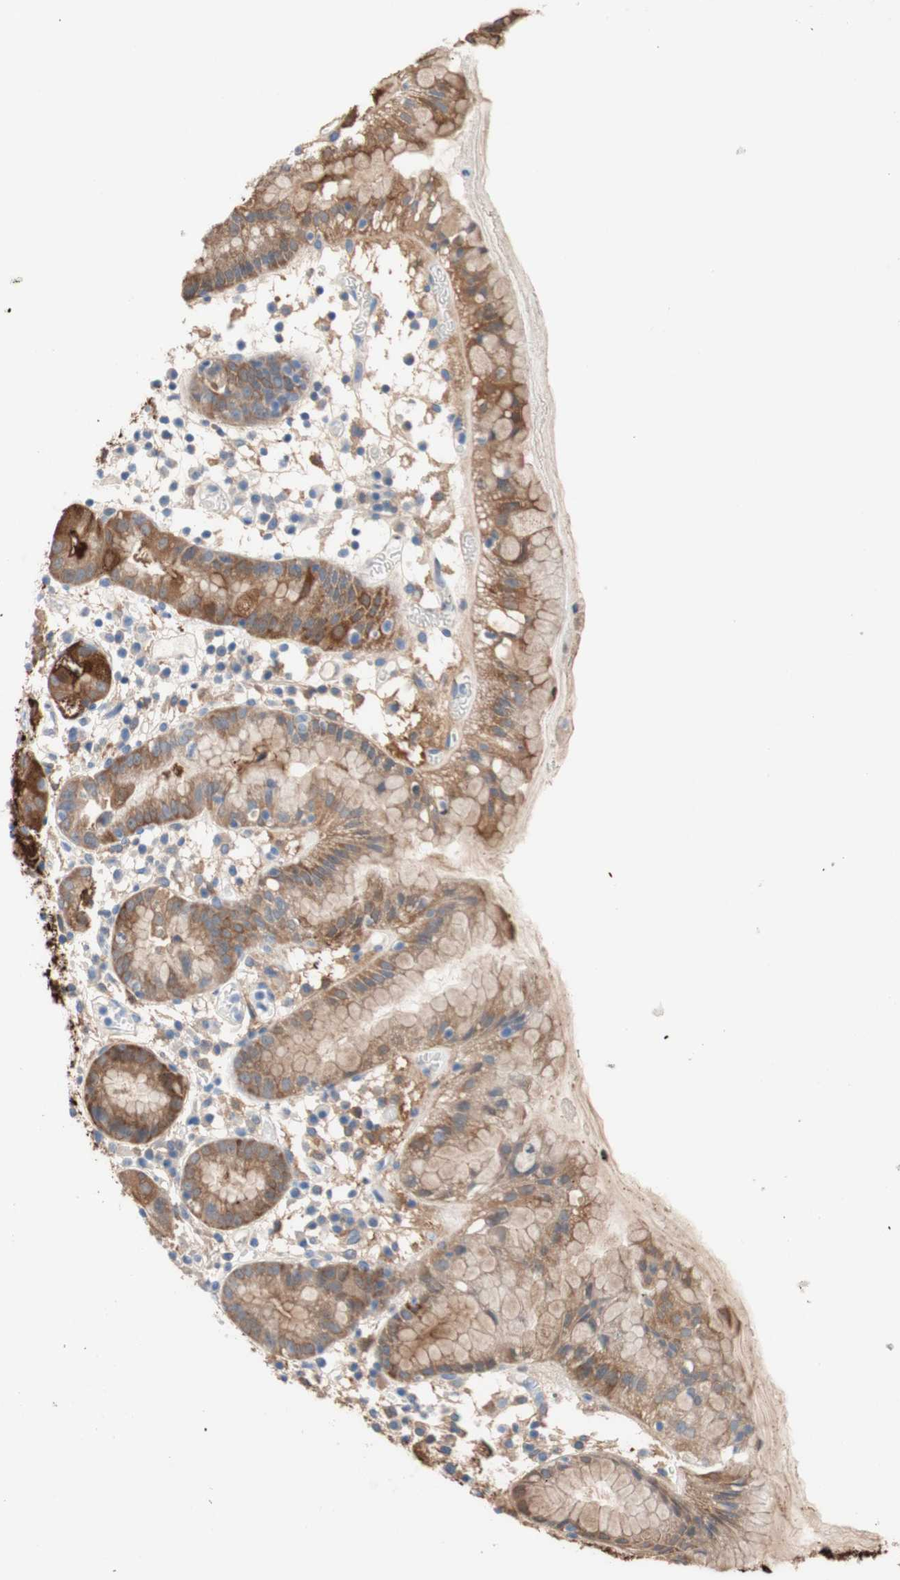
{"staining": {"intensity": "strong", "quantity": "25%-75%", "location": "cytoplasmic/membranous"}, "tissue": "stomach", "cell_type": "Glandular cells", "image_type": "normal", "snomed": [{"axis": "morphology", "description": "Normal tissue, NOS"}, {"axis": "topography", "description": "Stomach"}, {"axis": "topography", "description": "Stomach, lower"}], "caption": "Brown immunohistochemical staining in benign stomach displays strong cytoplasmic/membranous positivity in about 25%-75% of glandular cells. (Stains: DAB (3,3'-diaminobenzidine) in brown, nuclei in blue, Microscopy: brightfield microscopy at high magnification).", "gene": "GLUL", "patient": {"sex": "female", "age": 75}}